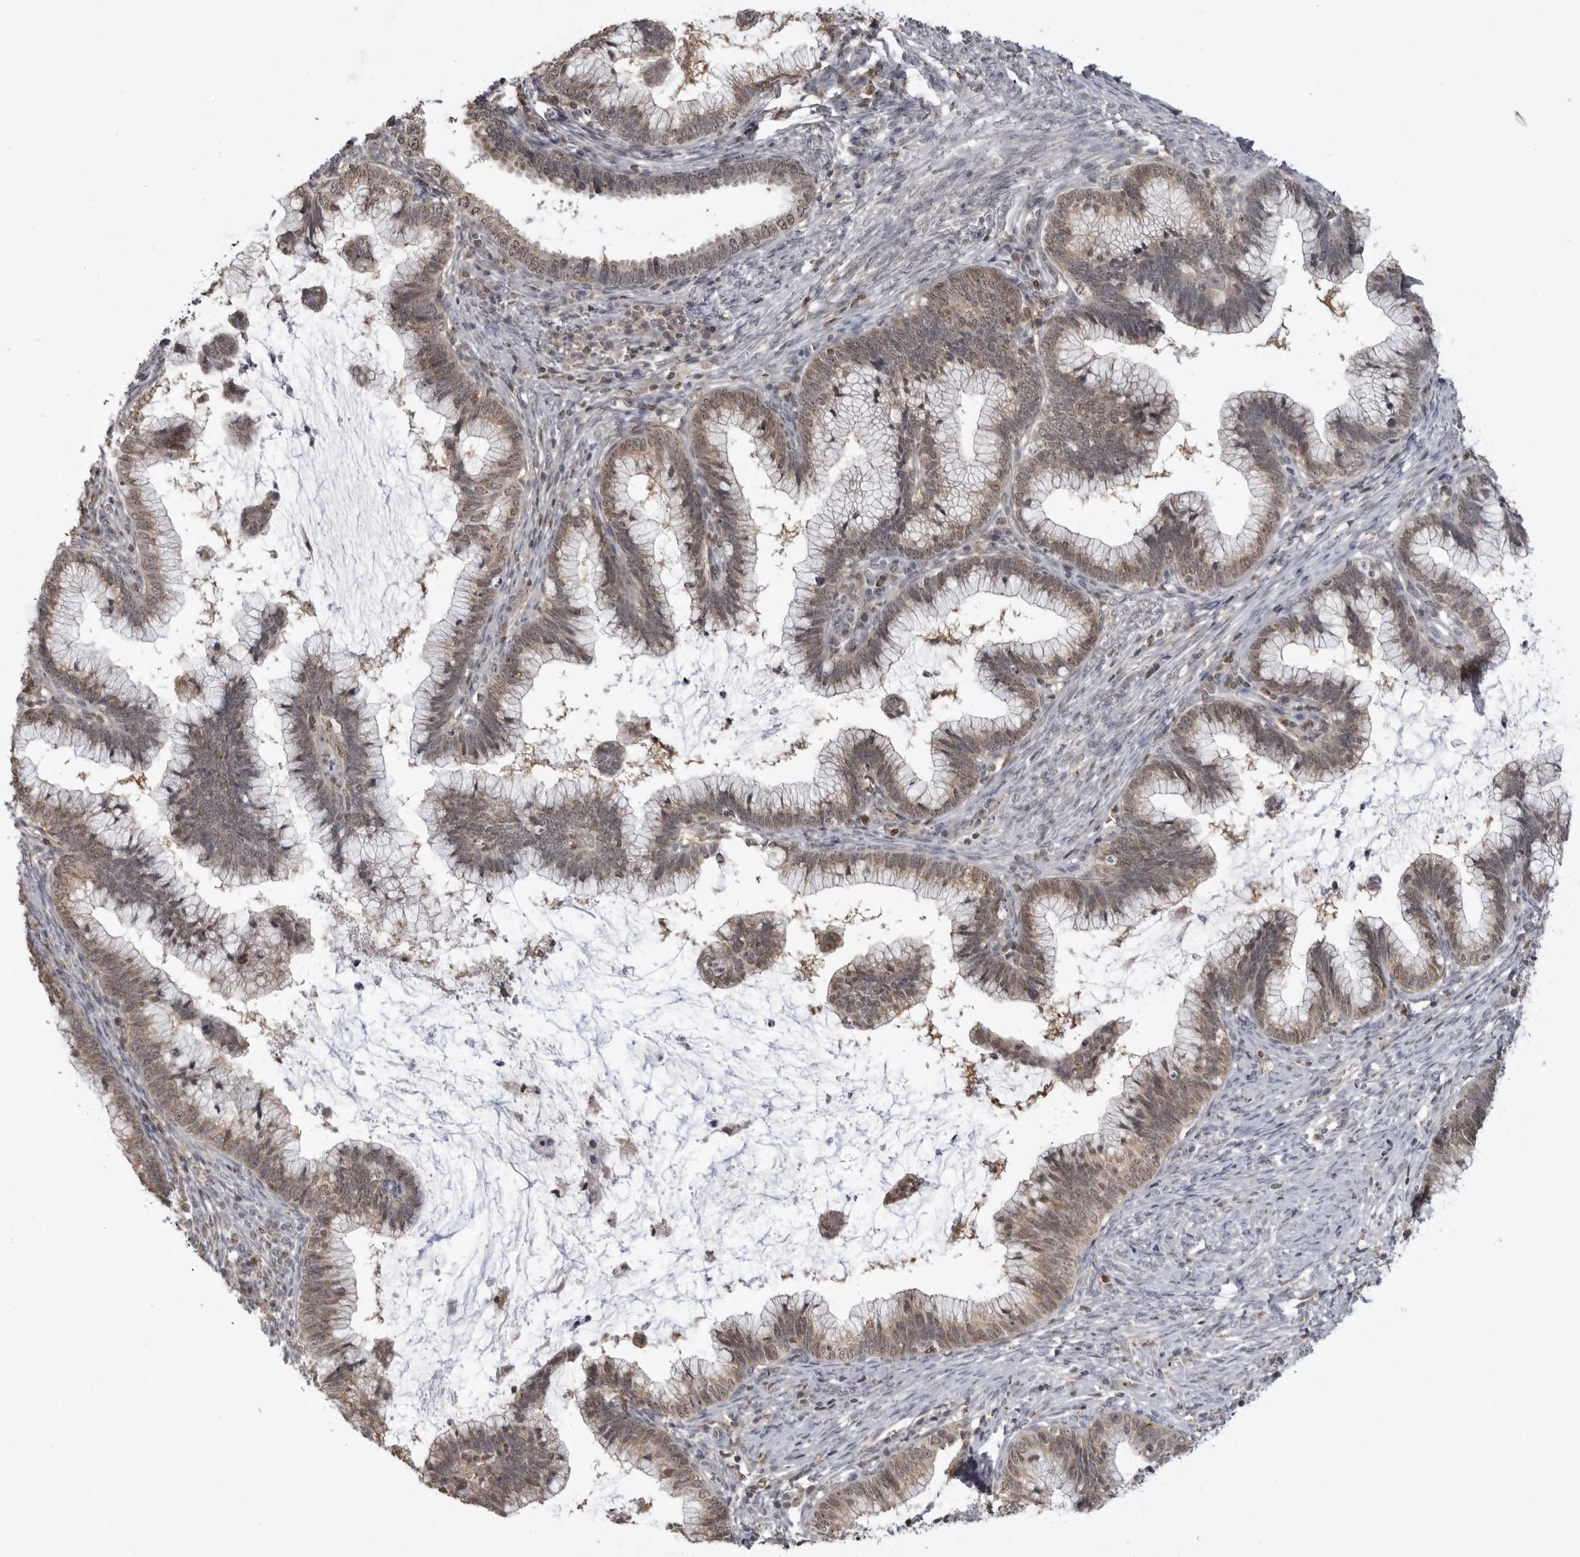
{"staining": {"intensity": "moderate", "quantity": ">75%", "location": "cytoplasmic/membranous,nuclear"}, "tissue": "cervical cancer", "cell_type": "Tumor cells", "image_type": "cancer", "snomed": [{"axis": "morphology", "description": "Adenocarcinoma, NOS"}, {"axis": "topography", "description": "Cervix"}], "caption": "A histopathology image of cervical cancer (adenocarcinoma) stained for a protein shows moderate cytoplasmic/membranous and nuclear brown staining in tumor cells.", "gene": "PDCL3", "patient": {"sex": "female", "age": 36}}